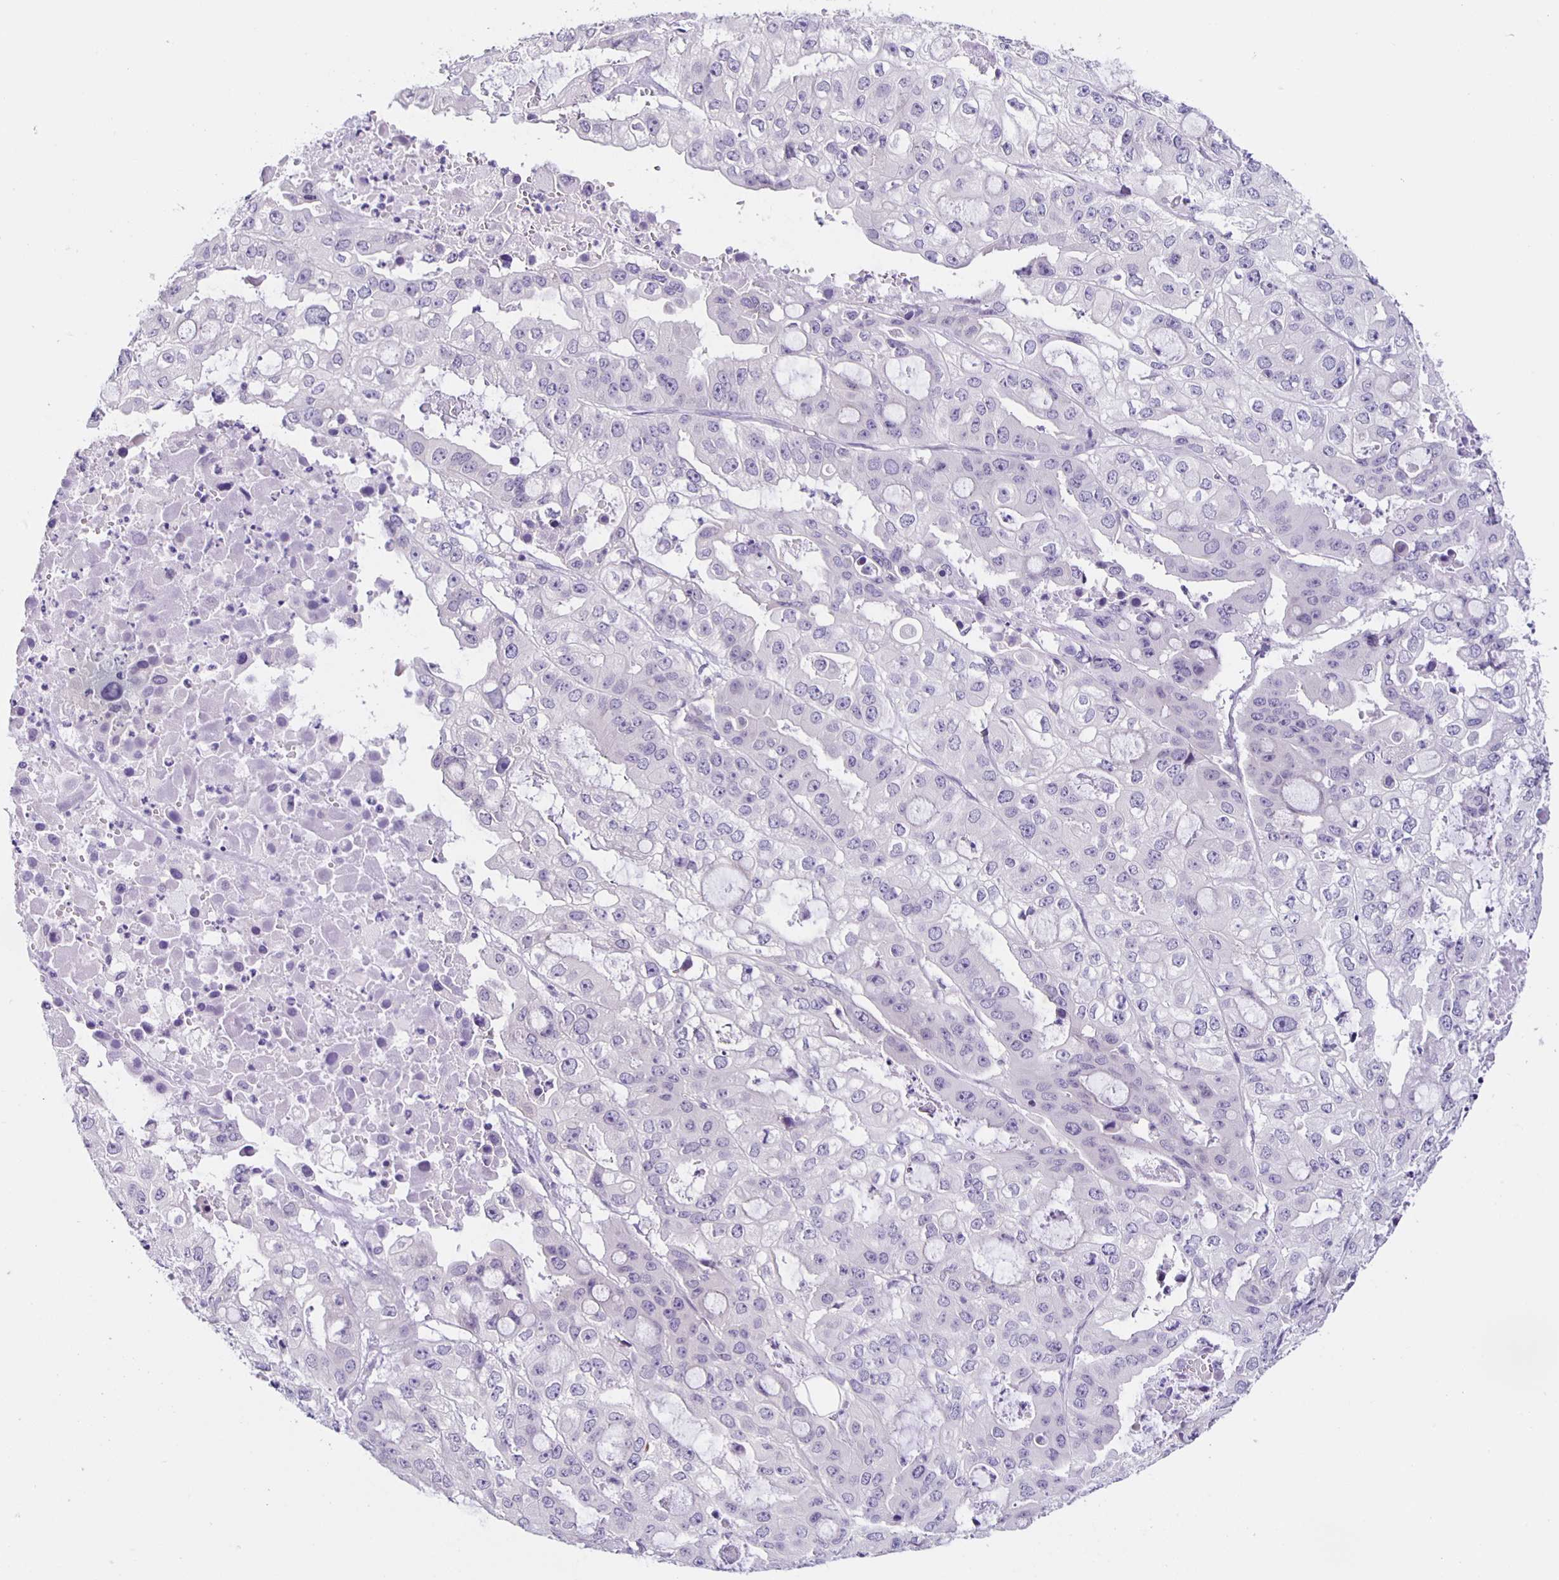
{"staining": {"intensity": "negative", "quantity": "none", "location": "none"}, "tissue": "ovarian cancer", "cell_type": "Tumor cells", "image_type": "cancer", "snomed": [{"axis": "morphology", "description": "Cystadenocarcinoma, serous, NOS"}, {"axis": "topography", "description": "Ovary"}], "caption": "IHC photomicrograph of neoplastic tissue: ovarian serous cystadenocarcinoma stained with DAB exhibits no significant protein expression in tumor cells. Brightfield microscopy of immunohistochemistry (IHC) stained with DAB (3,3'-diaminobenzidine) (brown) and hematoxylin (blue), captured at high magnification.", "gene": "SLC12A3", "patient": {"sex": "female", "age": 56}}